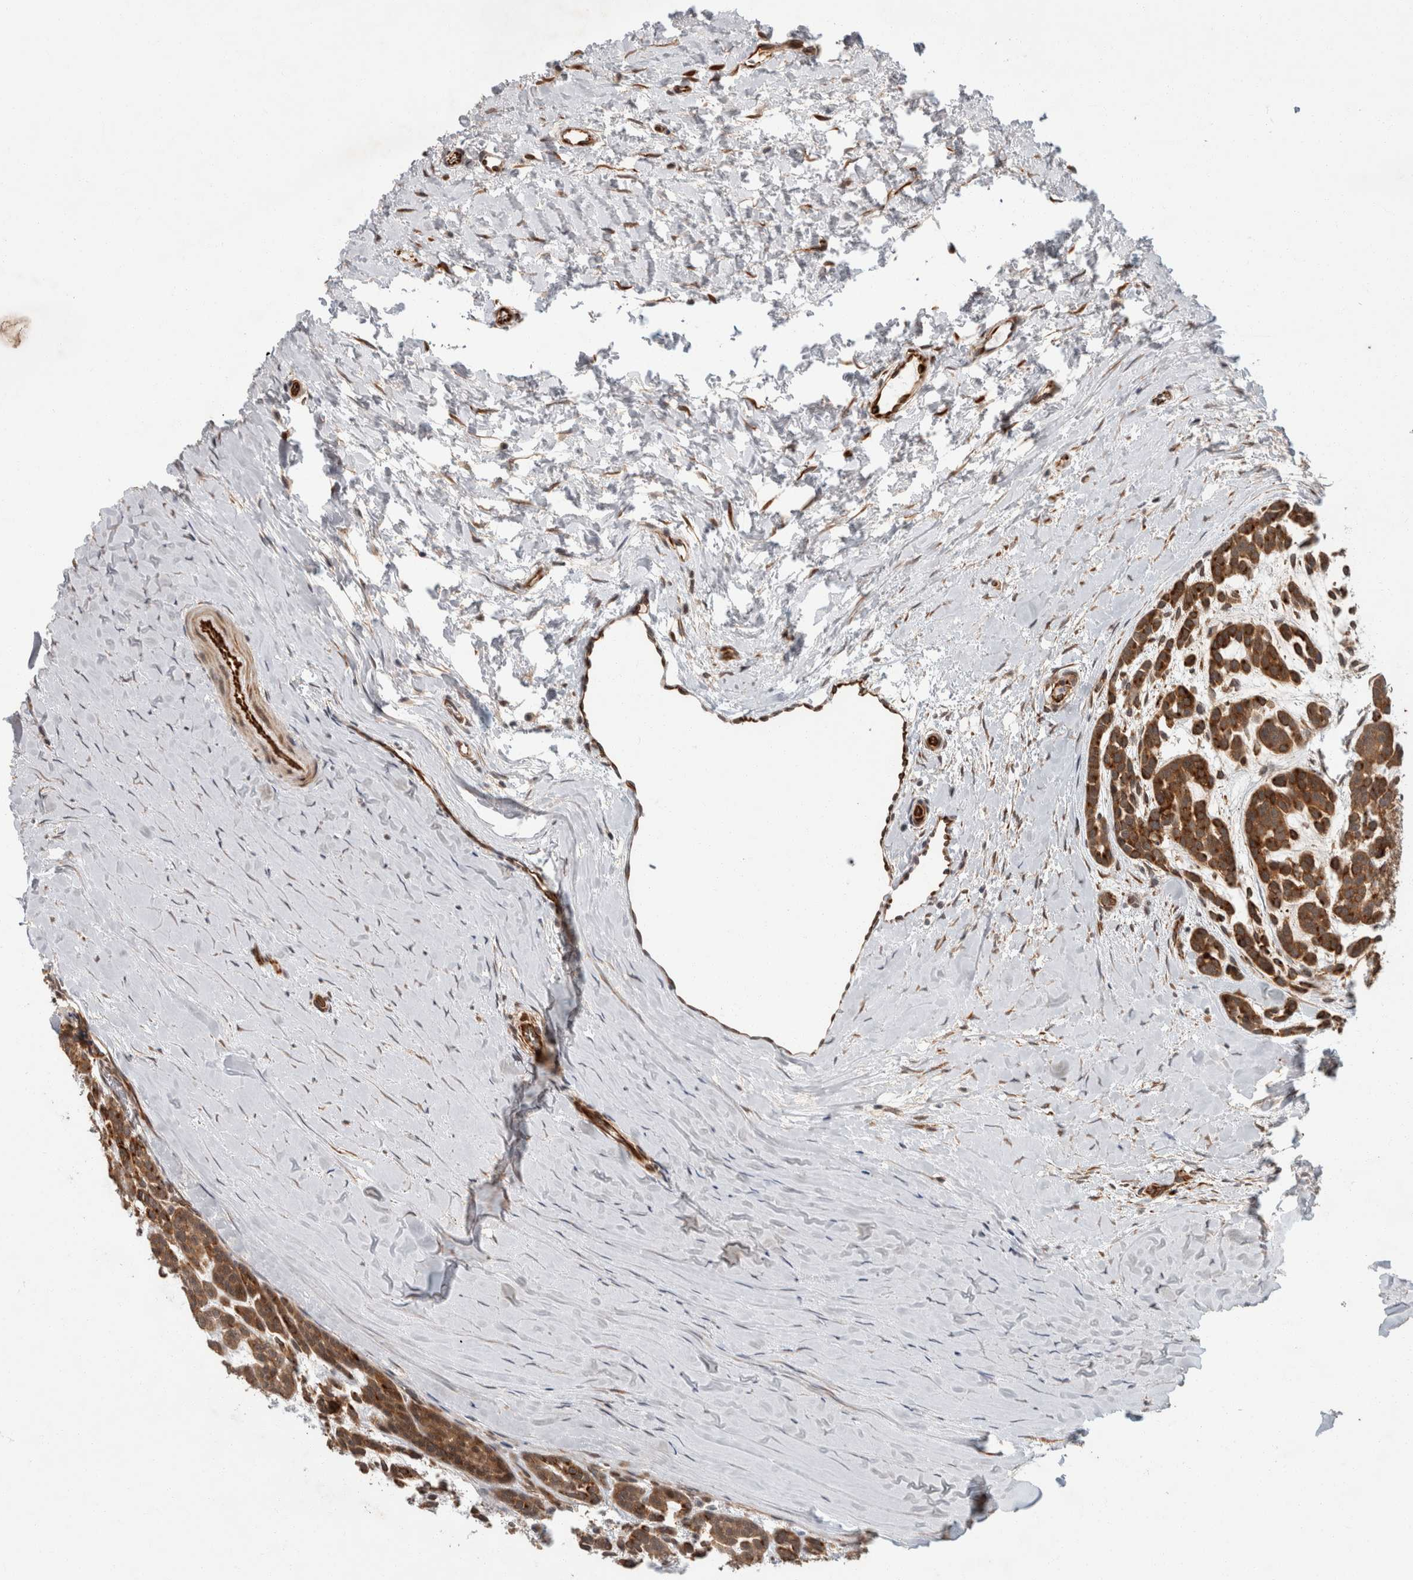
{"staining": {"intensity": "strong", "quantity": ">75%", "location": "cytoplasmic/membranous"}, "tissue": "head and neck cancer", "cell_type": "Tumor cells", "image_type": "cancer", "snomed": [{"axis": "morphology", "description": "Adenocarcinoma, NOS"}, {"axis": "morphology", "description": "Adenoma, NOS"}, {"axis": "topography", "description": "Head-Neck"}], "caption": "Immunohistochemical staining of adenocarcinoma (head and neck) reveals high levels of strong cytoplasmic/membranous protein positivity in about >75% of tumor cells. The protein is stained brown, and the nuclei are stained in blue (DAB IHC with brightfield microscopy, high magnification).", "gene": "CRISPLD1", "patient": {"sex": "female", "age": 55}}